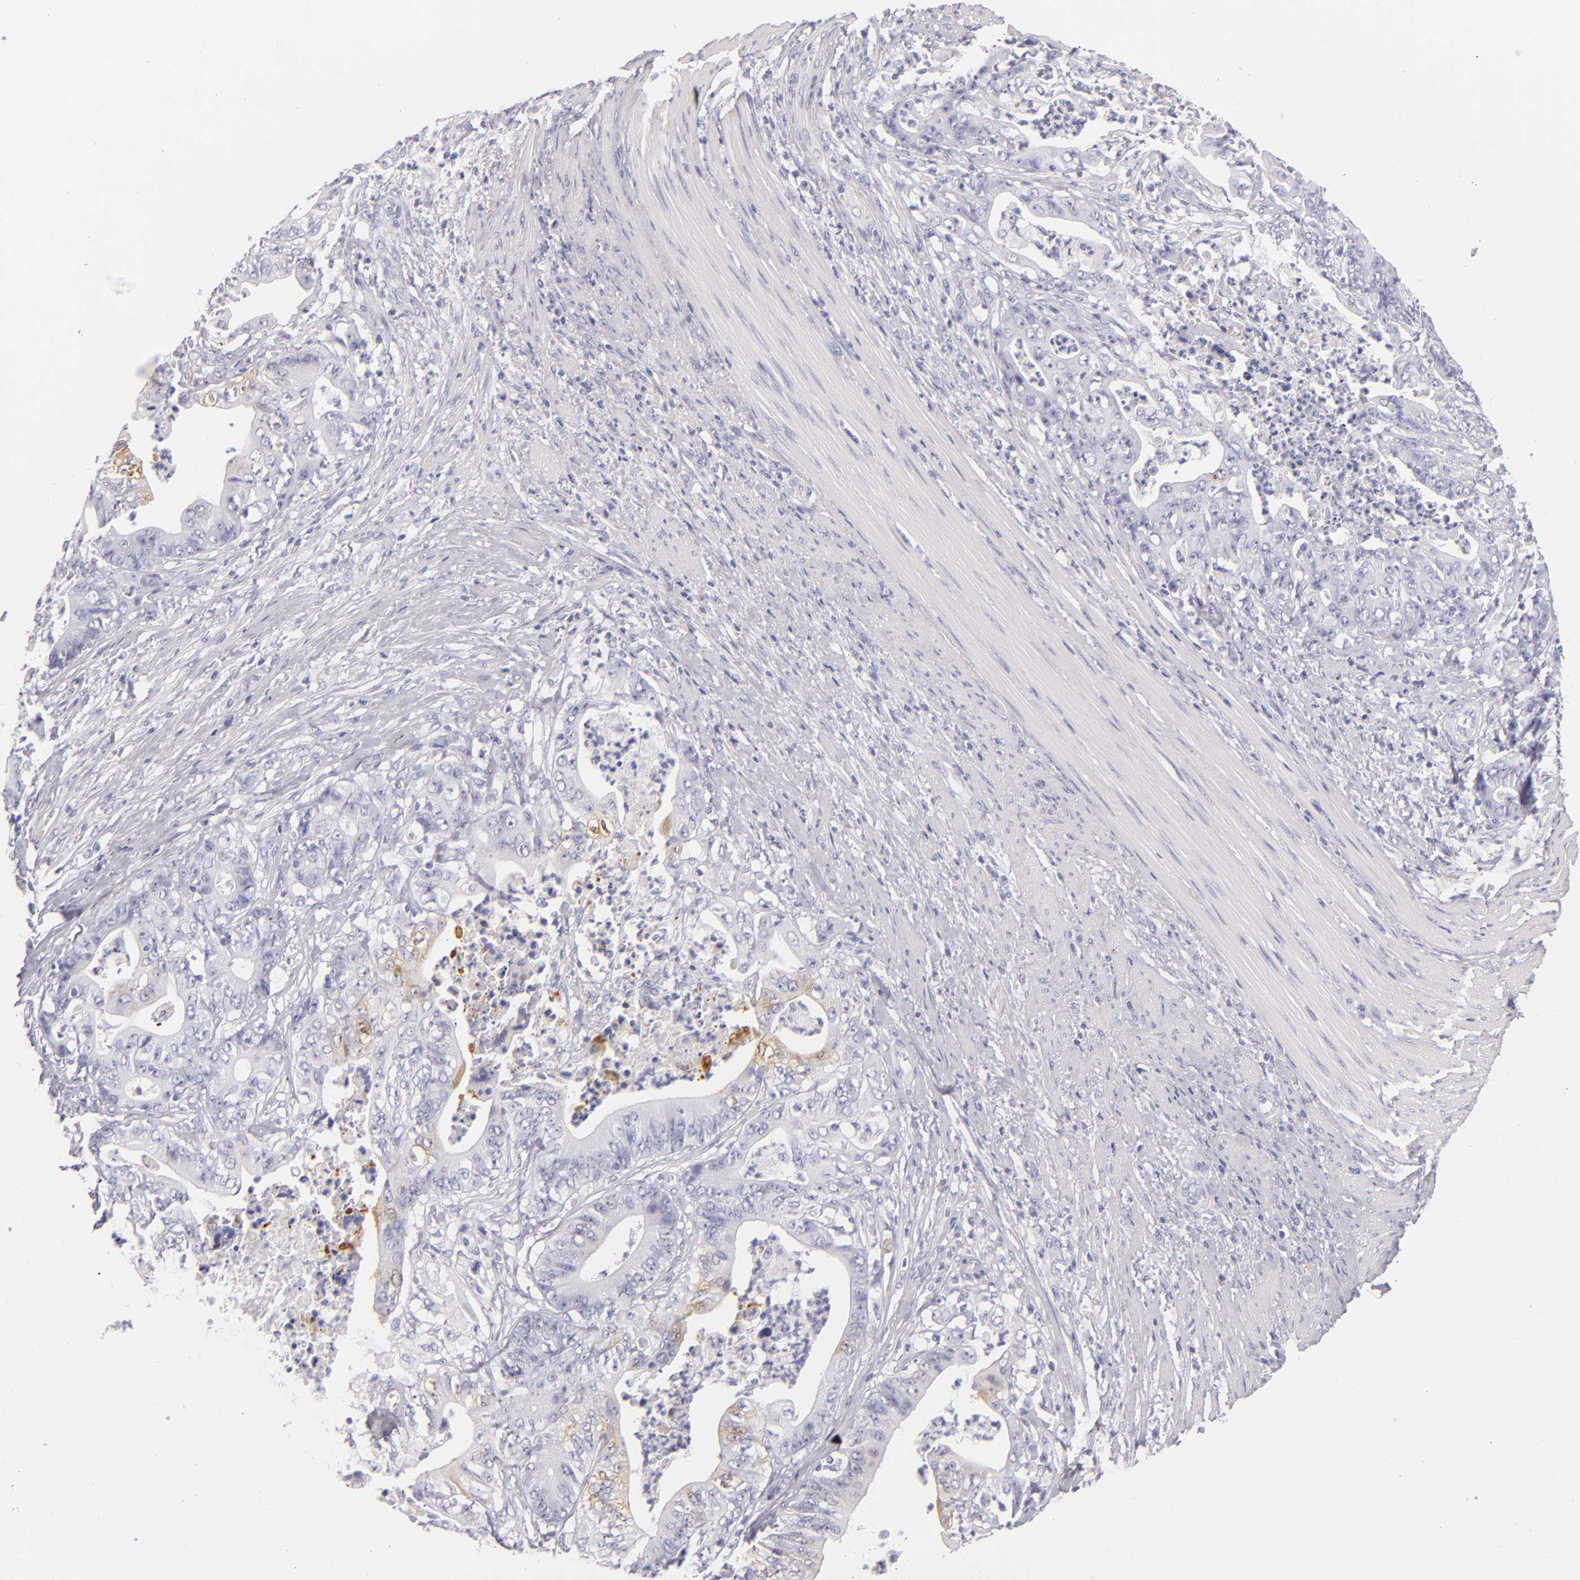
{"staining": {"intensity": "negative", "quantity": "none", "location": "none"}, "tissue": "stomach cancer", "cell_type": "Tumor cells", "image_type": "cancer", "snomed": [{"axis": "morphology", "description": "Adenocarcinoma, NOS"}, {"axis": "topography", "description": "Stomach, lower"}], "caption": "Immunohistochemical staining of stomach cancer (adenocarcinoma) shows no significant staining in tumor cells. (IHC, brightfield microscopy, high magnification).", "gene": "FABP1", "patient": {"sex": "female", "age": 86}}